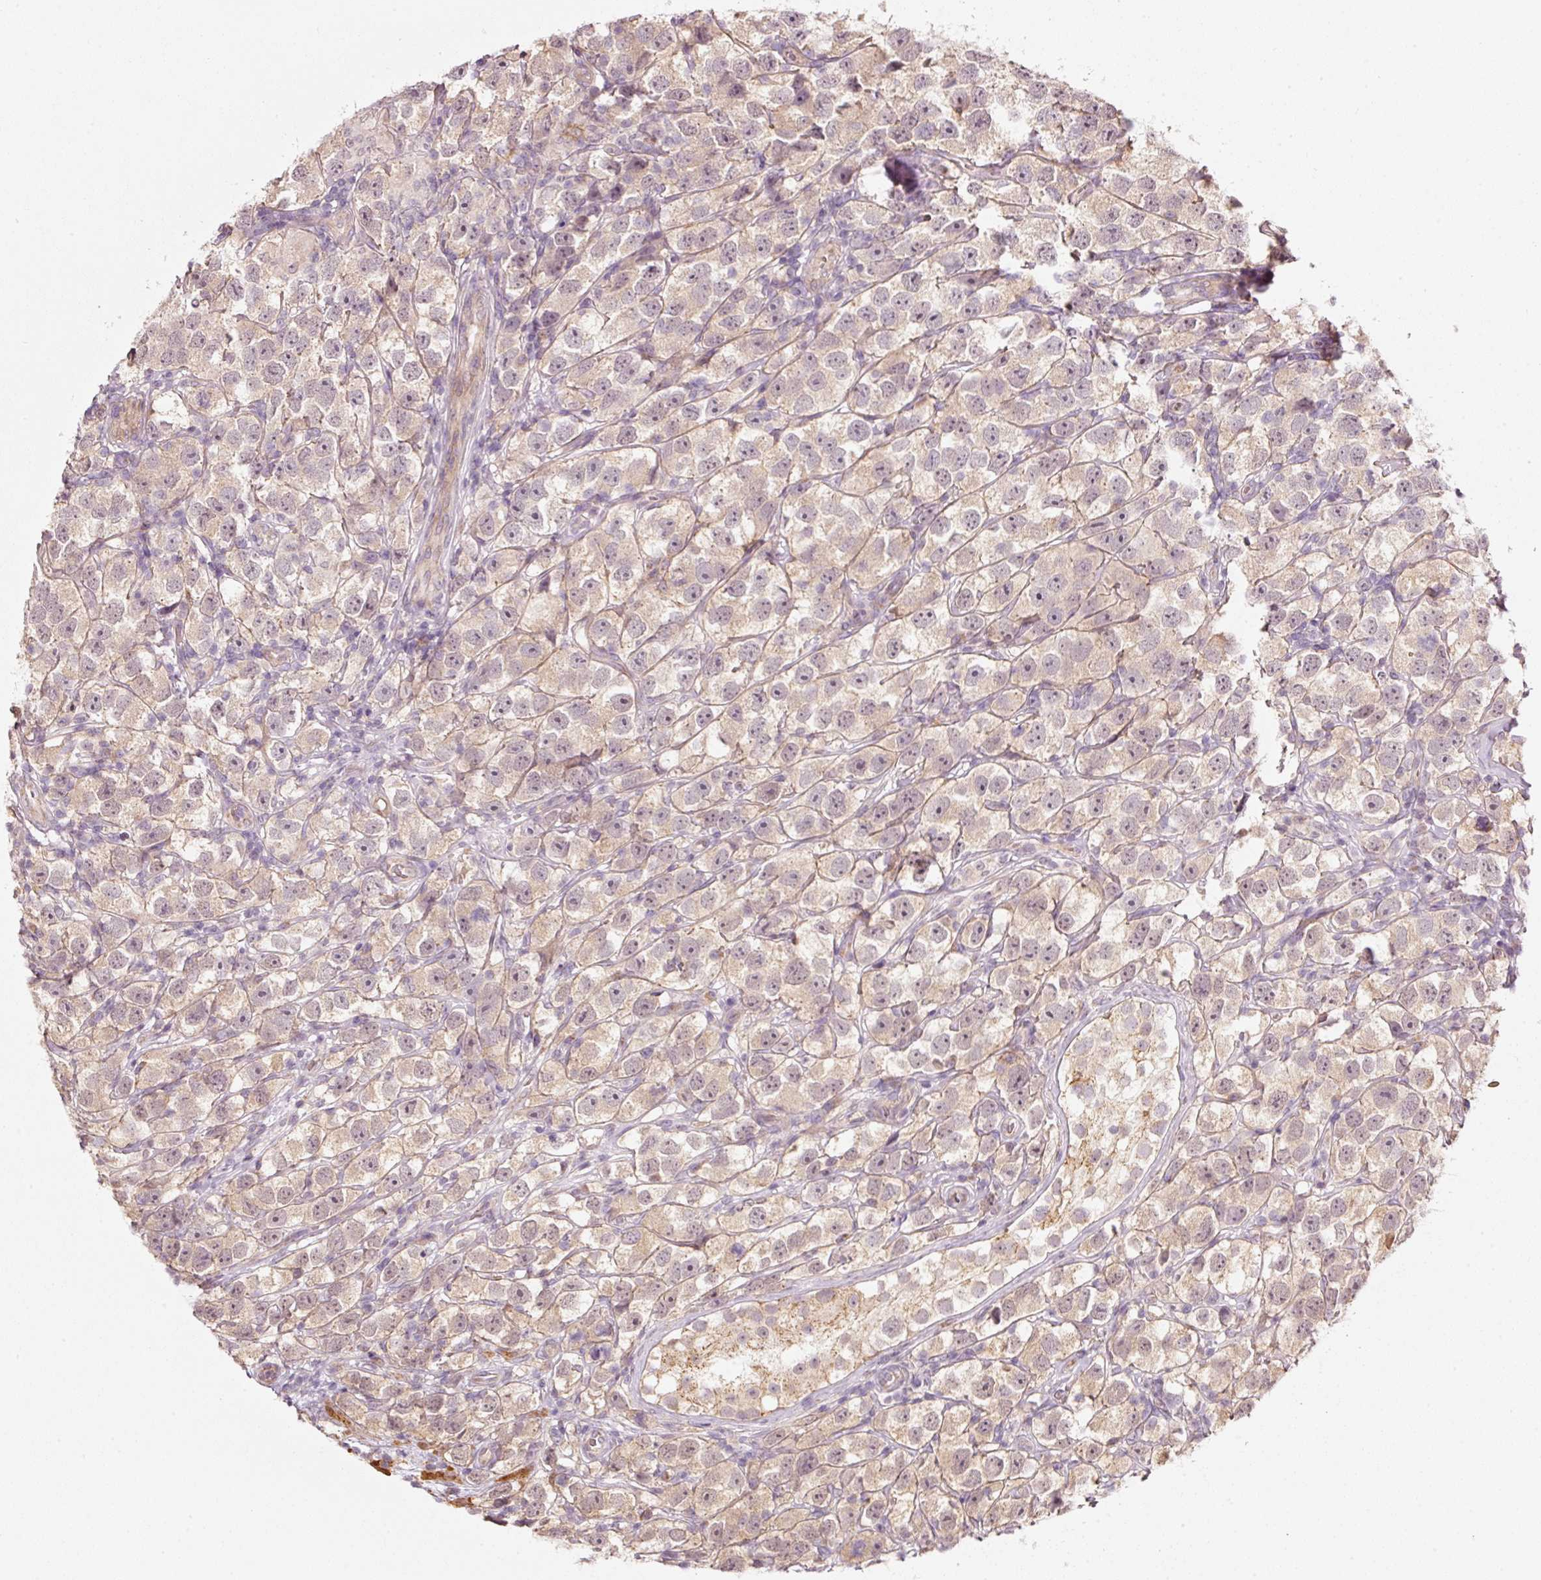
{"staining": {"intensity": "weak", "quantity": "<25%", "location": "cytoplasmic/membranous"}, "tissue": "testis cancer", "cell_type": "Tumor cells", "image_type": "cancer", "snomed": [{"axis": "morphology", "description": "Seminoma, NOS"}, {"axis": "topography", "description": "Testis"}], "caption": "Tumor cells are negative for protein expression in human testis seminoma. Brightfield microscopy of IHC stained with DAB (3,3'-diaminobenzidine) (brown) and hematoxylin (blue), captured at high magnification.", "gene": "ARHGAP22", "patient": {"sex": "male", "age": 26}}